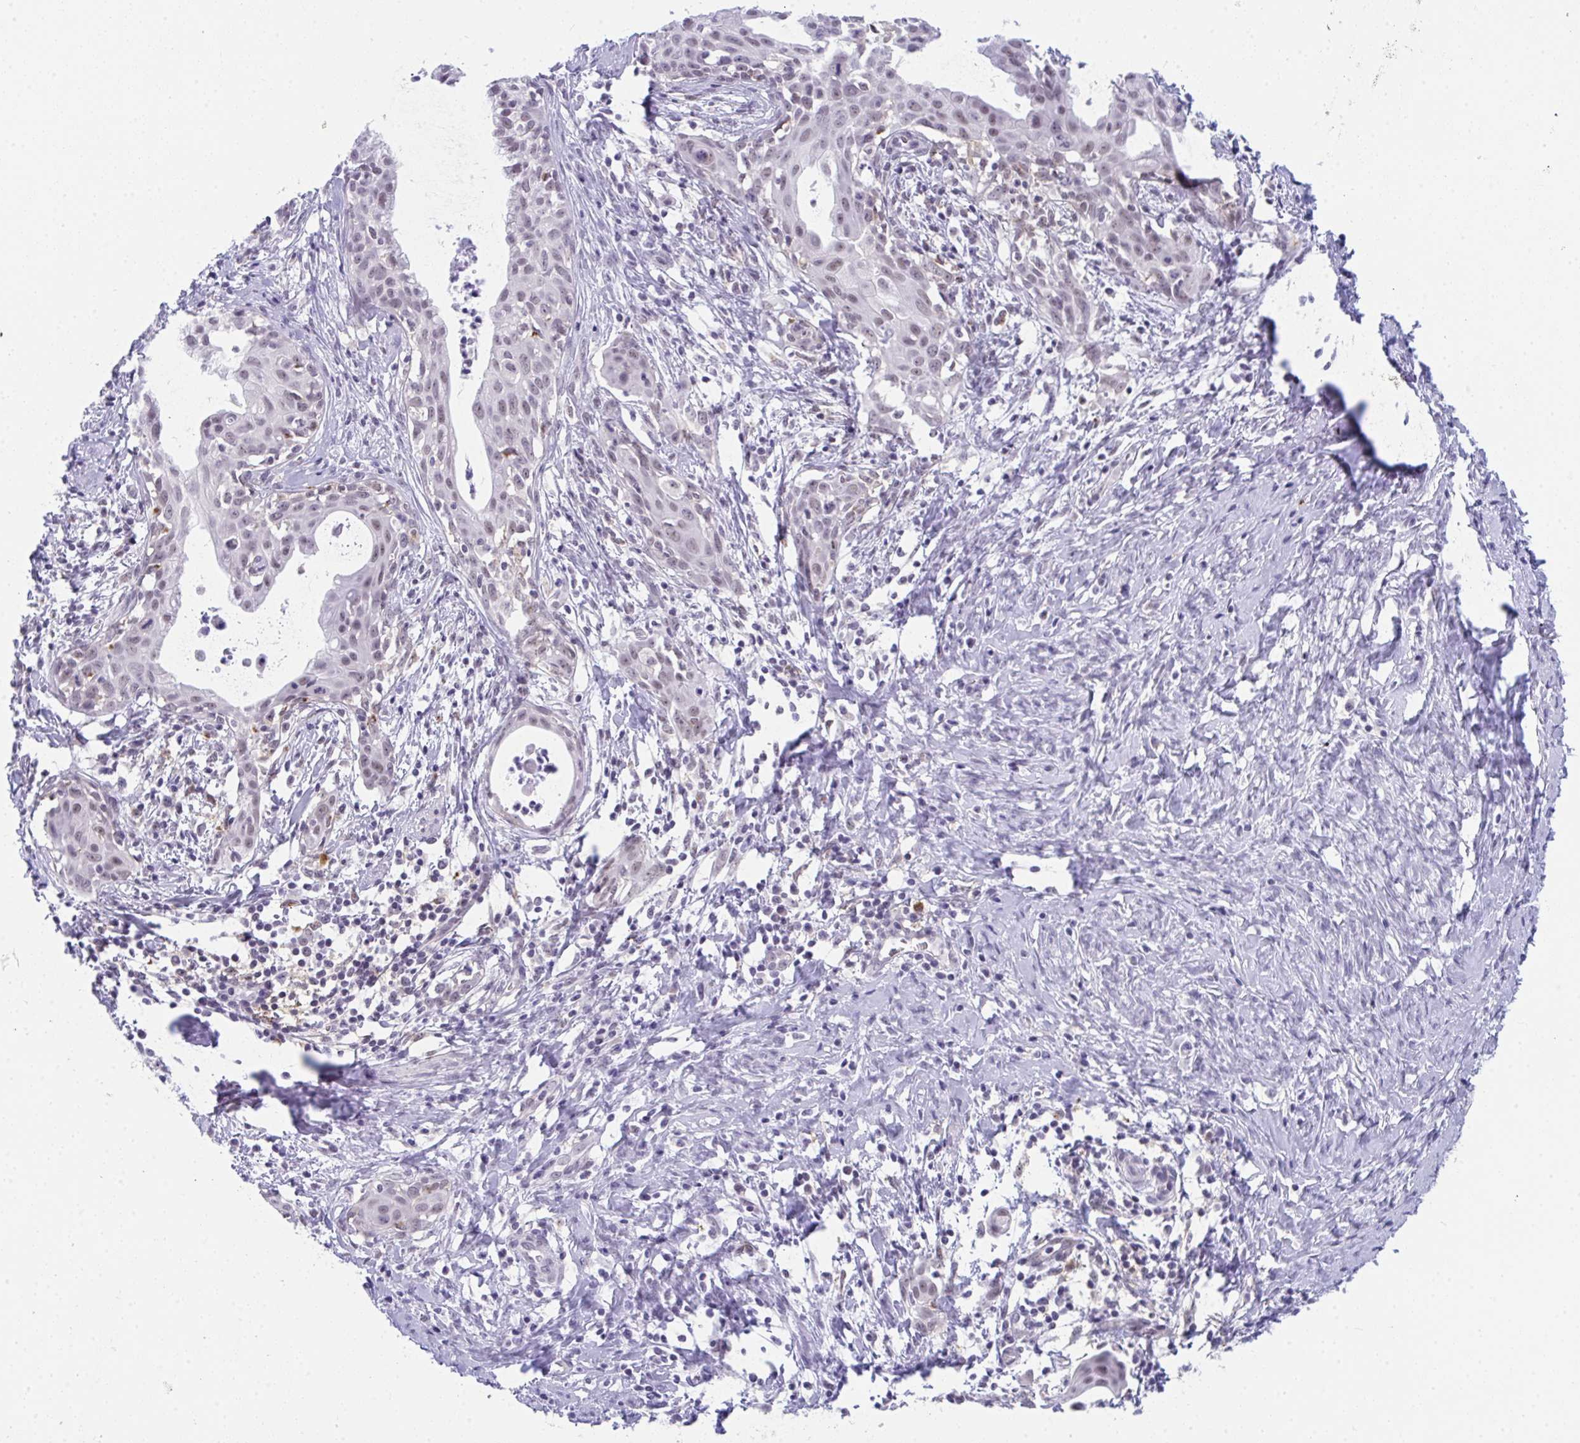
{"staining": {"intensity": "weak", "quantity": ">75%", "location": "nuclear"}, "tissue": "cervical cancer", "cell_type": "Tumor cells", "image_type": "cancer", "snomed": [{"axis": "morphology", "description": "Squamous cell carcinoma, NOS"}, {"axis": "topography", "description": "Cervix"}], "caption": "Immunohistochemical staining of cervical cancer (squamous cell carcinoma) shows weak nuclear protein staining in about >75% of tumor cells. The staining was performed using DAB to visualize the protein expression in brown, while the nuclei were stained in blue with hematoxylin (Magnification: 20x).", "gene": "CDK13", "patient": {"sex": "female", "age": 52}}